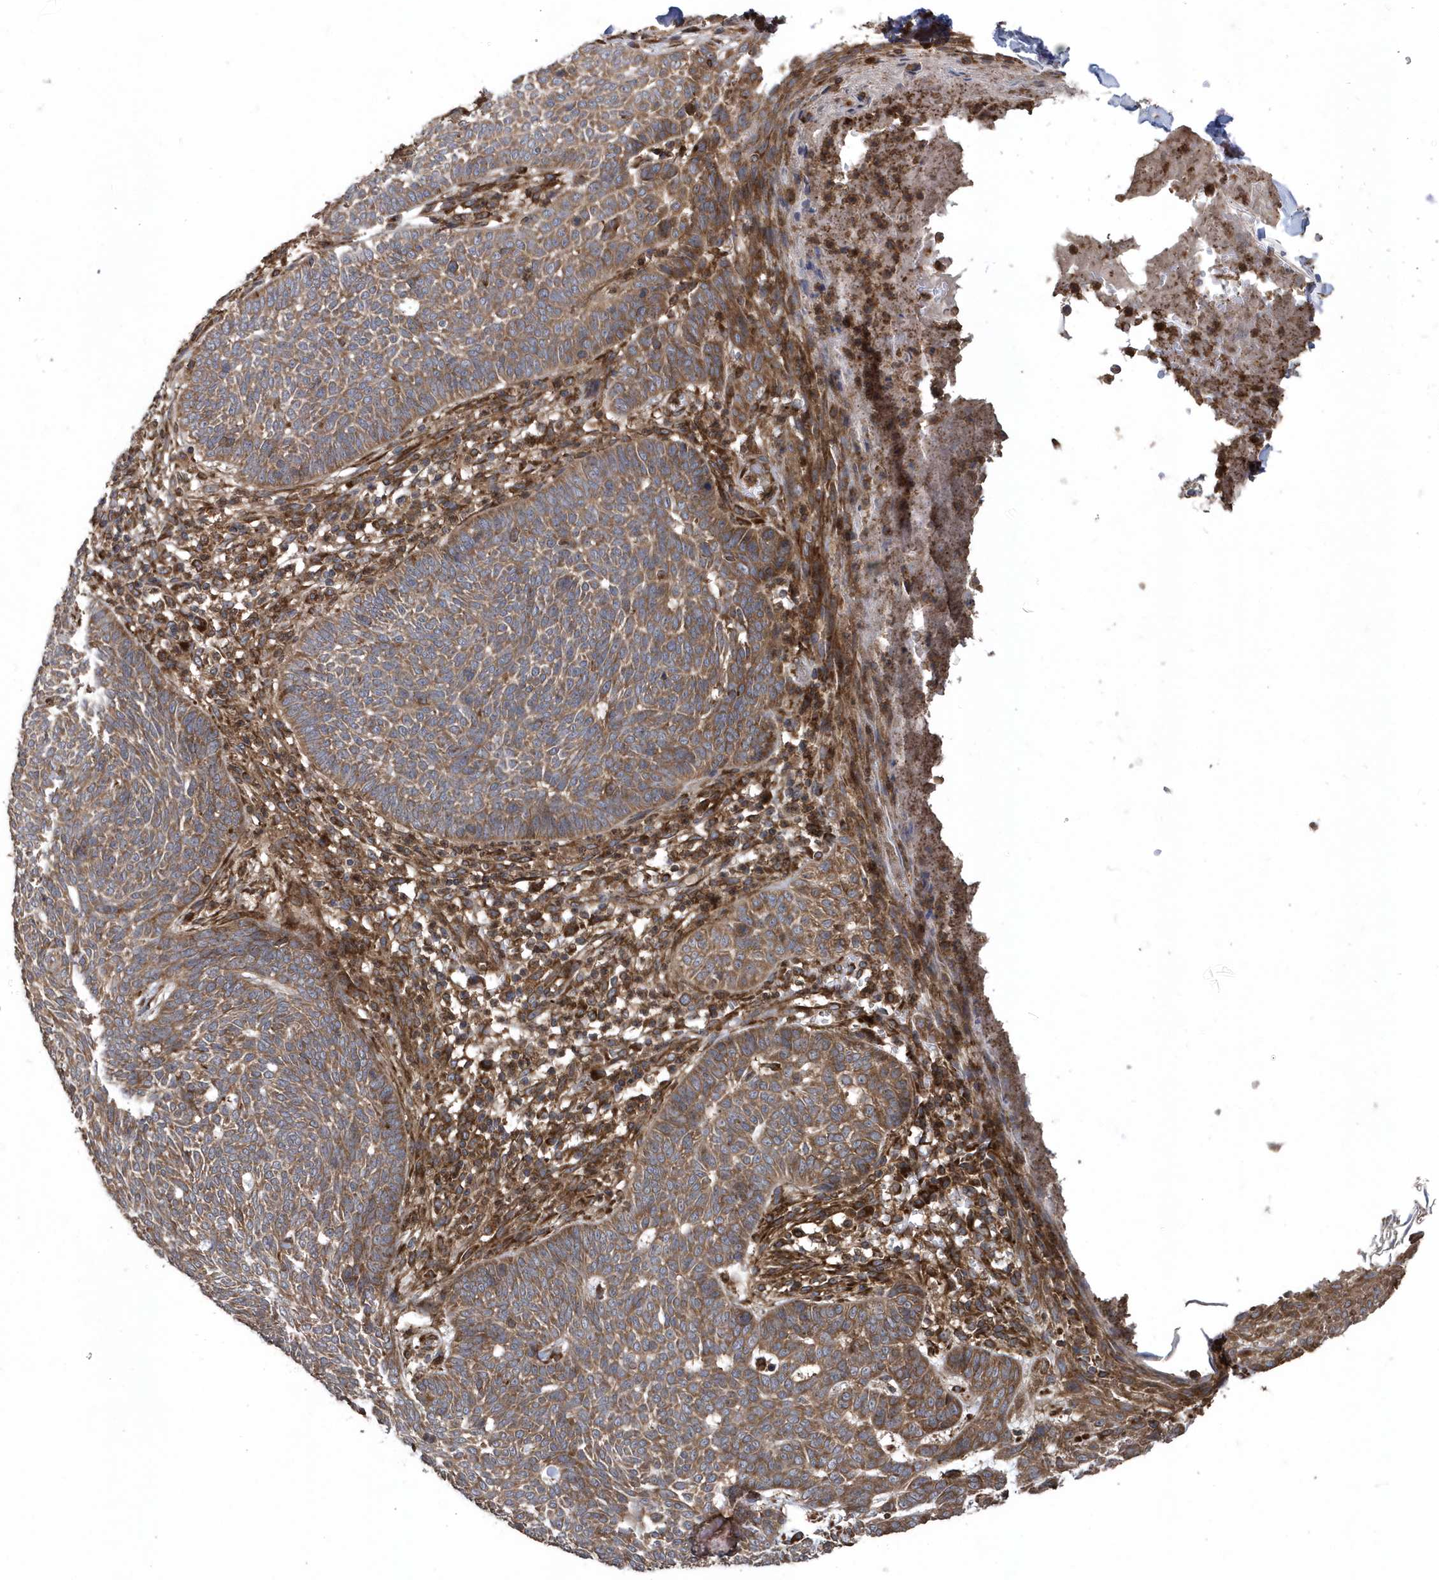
{"staining": {"intensity": "moderate", "quantity": ">75%", "location": "cytoplasmic/membranous"}, "tissue": "skin cancer", "cell_type": "Tumor cells", "image_type": "cancer", "snomed": [{"axis": "morphology", "description": "Normal tissue, NOS"}, {"axis": "morphology", "description": "Basal cell carcinoma"}, {"axis": "topography", "description": "Skin"}], "caption": "This is a histology image of IHC staining of skin cancer, which shows moderate staining in the cytoplasmic/membranous of tumor cells.", "gene": "WASHC5", "patient": {"sex": "male", "age": 64}}